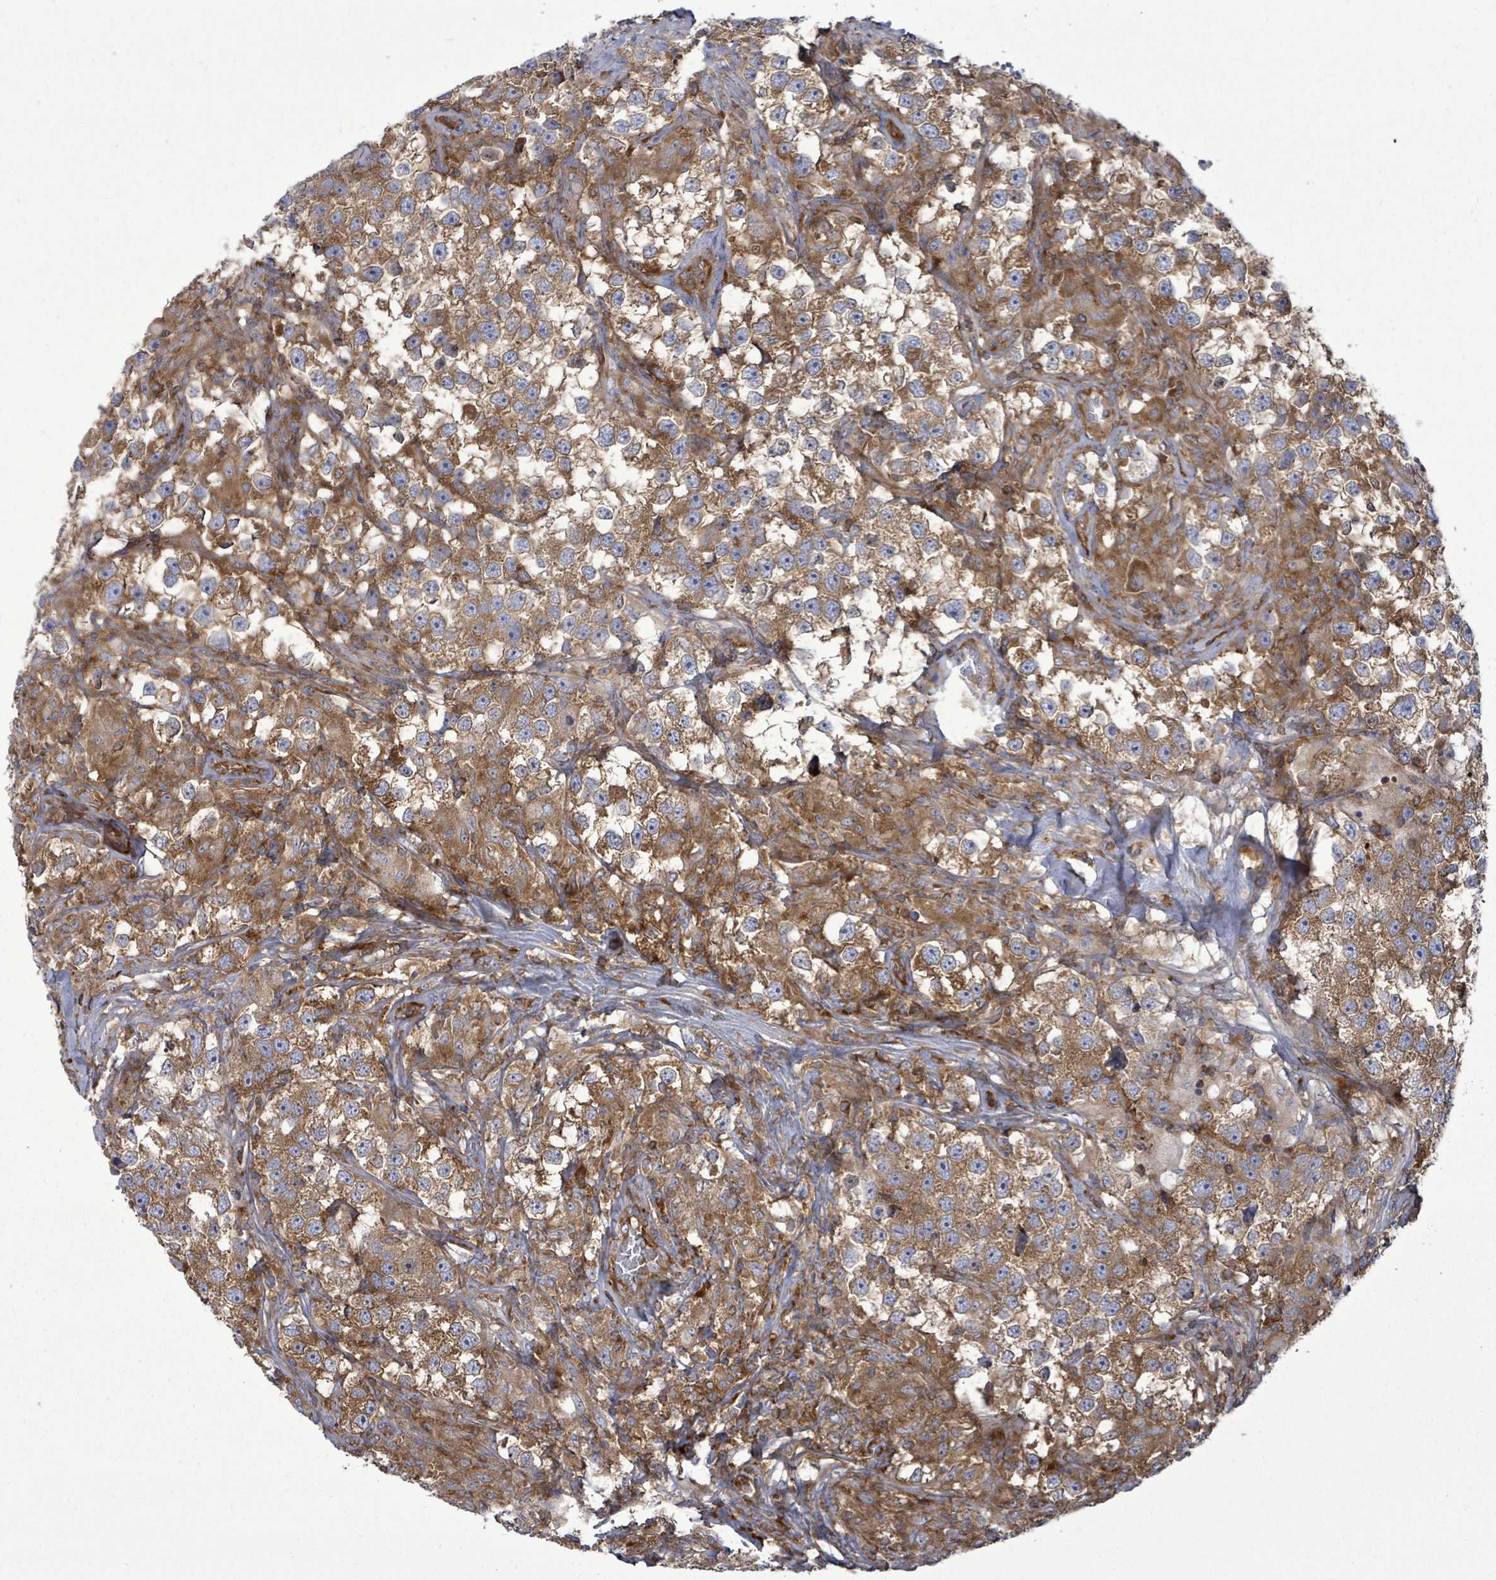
{"staining": {"intensity": "moderate", "quantity": ">75%", "location": "cytoplasmic/membranous"}, "tissue": "testis cancer", "cell_type": "Tumor cells", "image_type": "cancer", "snomed": [{"axis": "morphology", "description": "Seminoma, NOS"}, {"axis": "topography", "description": "Testis"}], "caption": "Immunohistochemistry micrograph of neoplastic tissue: human testis seminoma stained using immunohistochemistry (IHC) displays medium levels of moderate protein expression localized specifically in the cytoplasmic/membranous of tumor cells, appearing as a cytoplasmic/membranous brown color.", "gene": "EIF3C", "patient": {"sex": "male", "age": 46}}